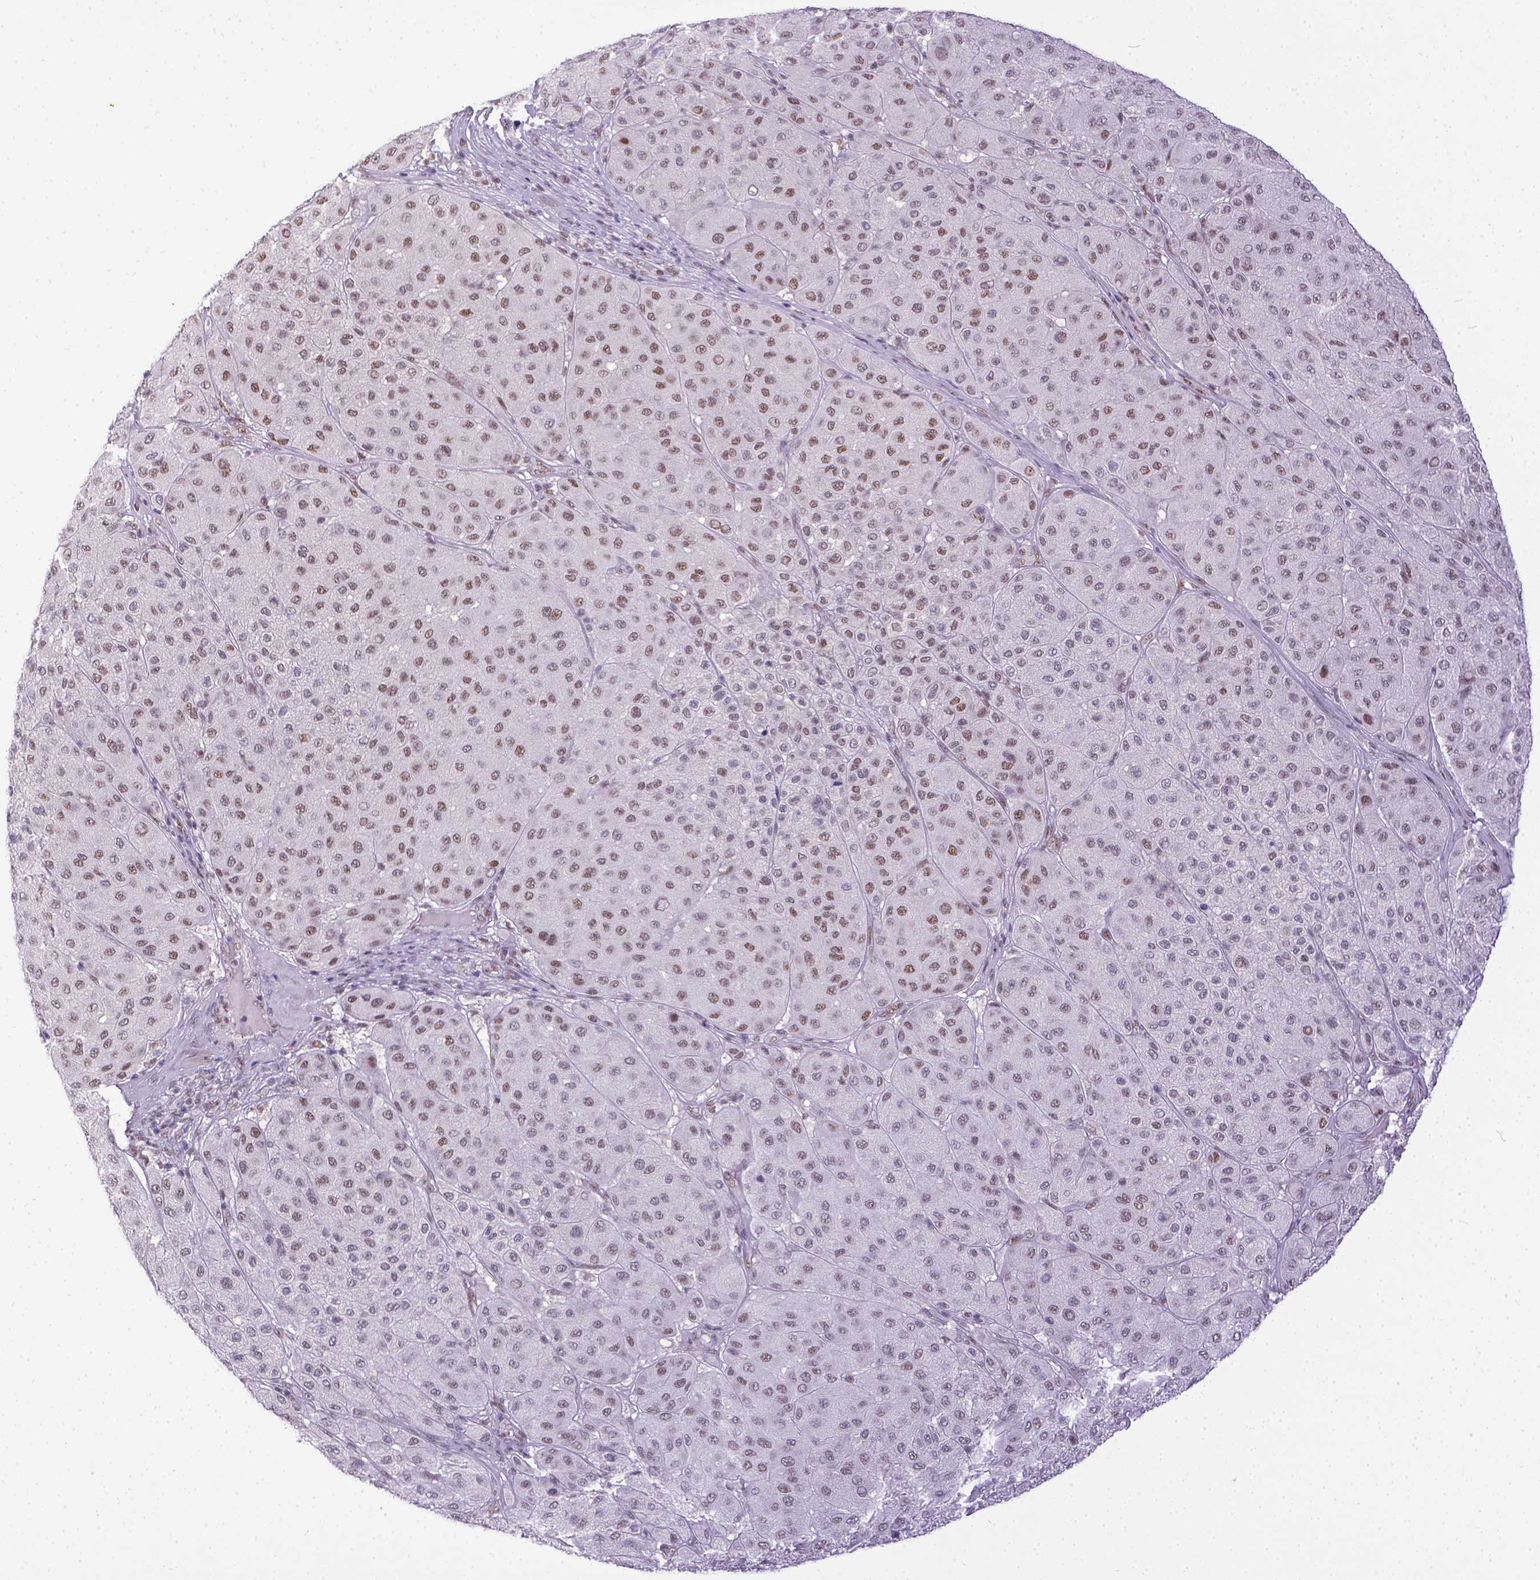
{"staining": {"intensity": "weak", "quantity": "25%-75%", "location": "nuclear"}, "tissue": "melanoma", "cell_type": "Tumor cells", "image_type": "cancer", "snomed": [{"axis": "morphology", "description": "Malignant melanoma, Metastatic site"}, {"axis": "topography", "description": "Smooth muscle"}], "caption": "Immunohistochemical staining of human malignant melanoma (metastatic site) shows weak nuclear protein expression in approximately 25%-75% of tumor cells.", "gene": "ERCC1", "patient": {"sex": "male", "age": 41}}